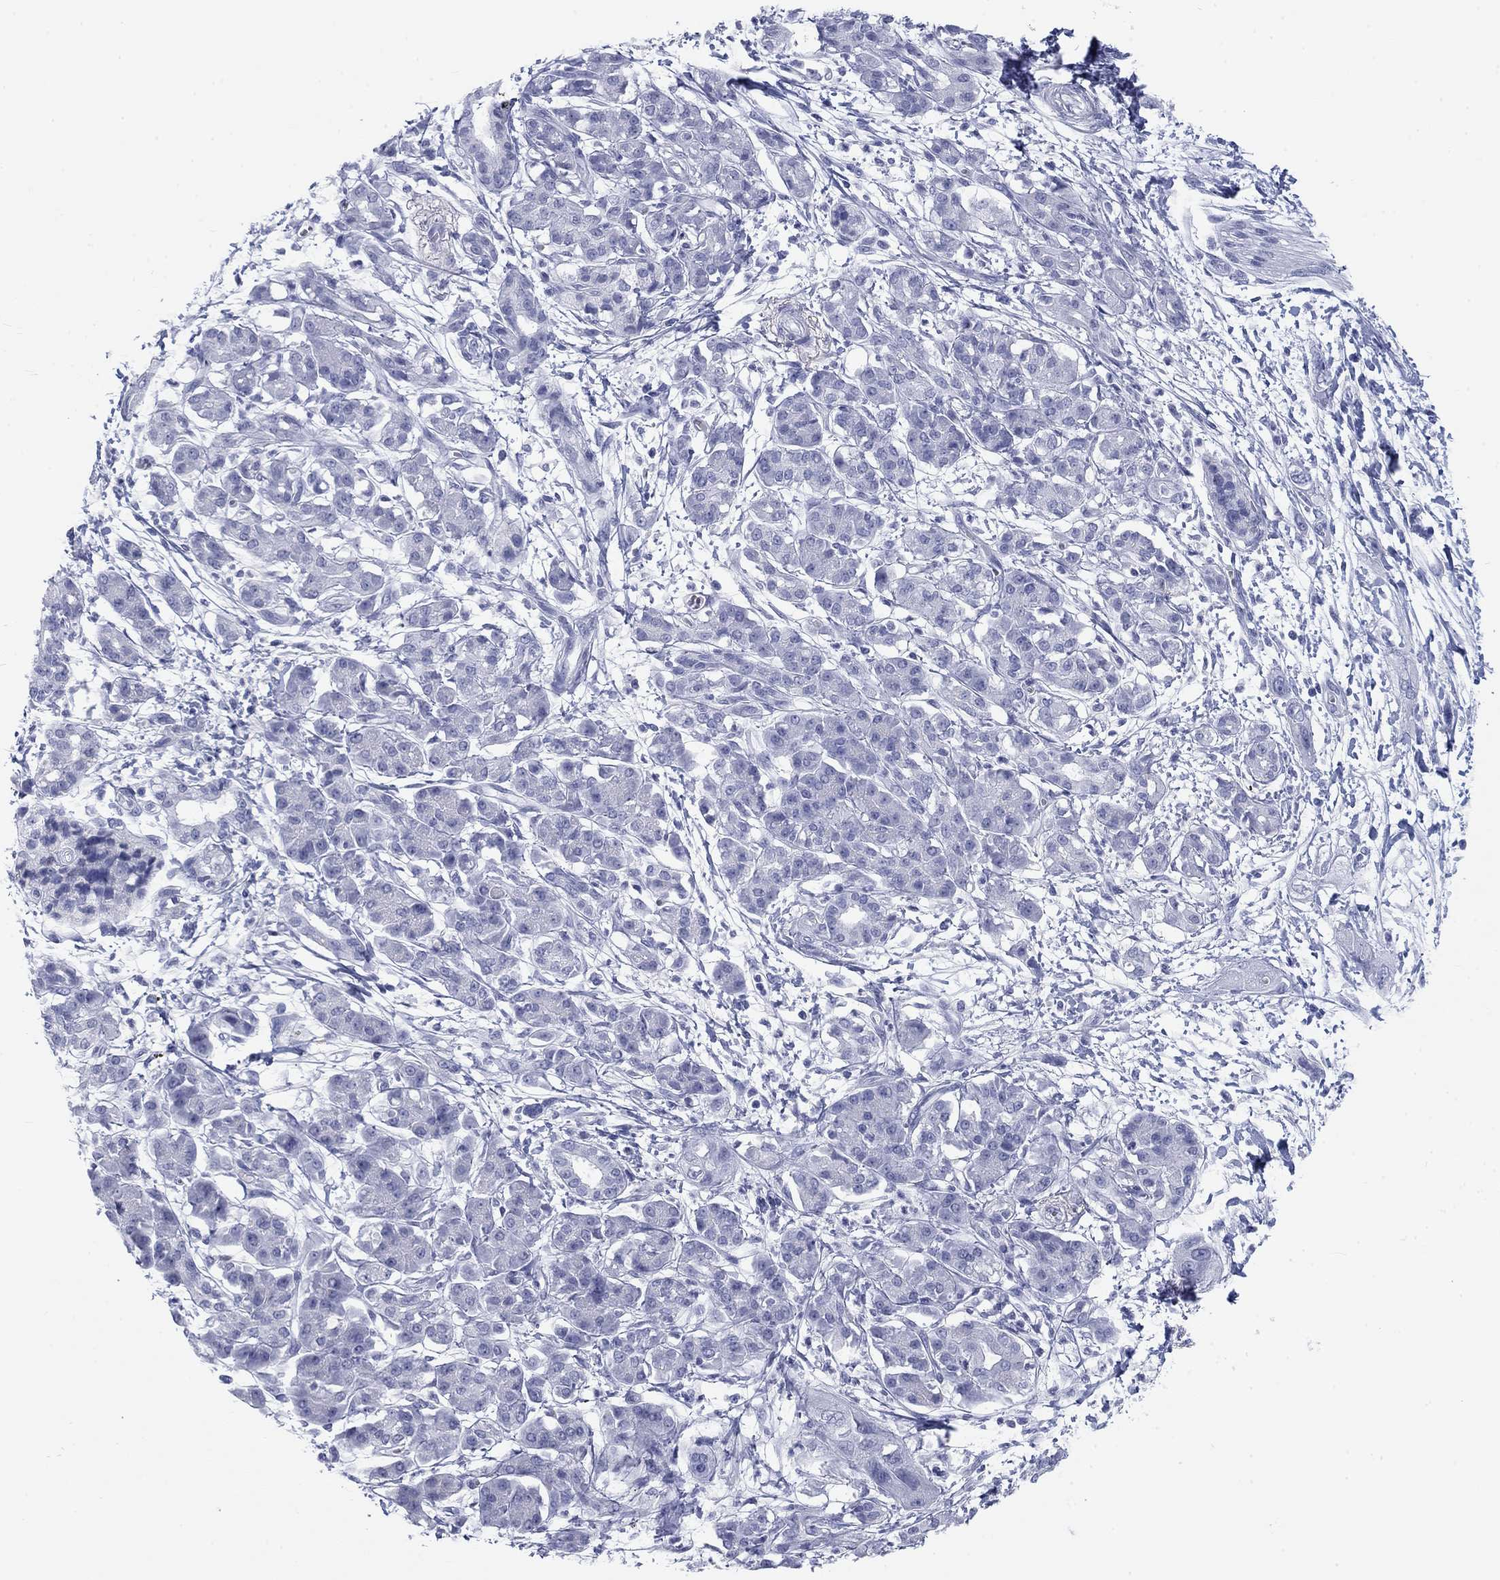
{"staining": {"intensity": "negative", "quantity": "none", "location": "none"}, "tissue": "pancreatic cancer", "cell_type": "Tumor cells", "image_type": "cancer", "snomed": [{"axis": "morphology", "description": "Adenocarcinoma, NOS"}, {"axis": "topography", "description": "Pancreas"}], "caption": "This is a image of IHC staining of pancreatic cancer, which shows no positivity in tumor cells.", "gene": "CALB1", "patient": {"sex": "male", "age": 72}}